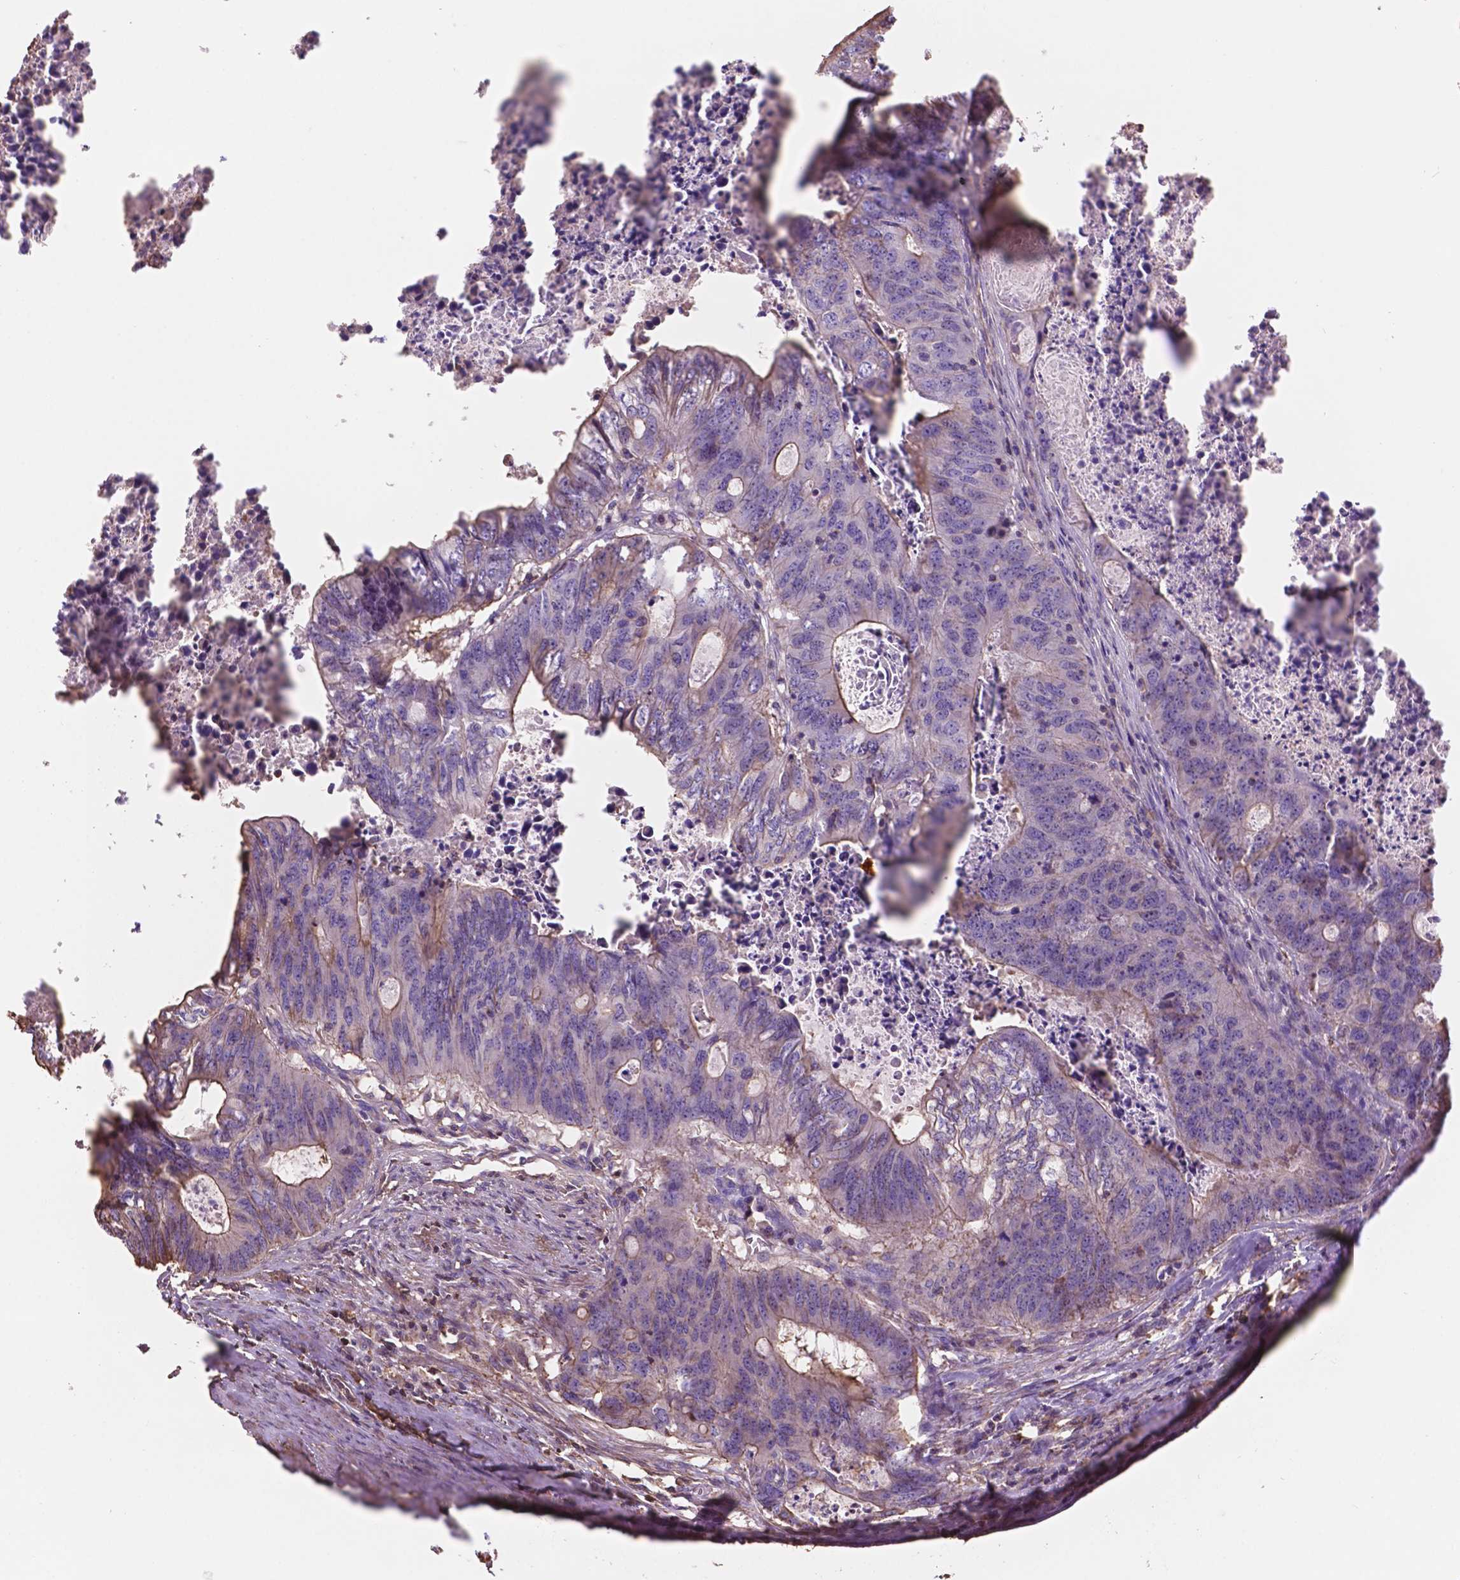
{"staining": {"intensity": "moderate", "quantity": "<25%", "location": "cytoplasmic/membranous"}, "tissue": "colorectal cancer", "cell_type": "Tumor cells", "image_type": "cancer", "snomed": [{"axis": "morphology", "description": "Adenocarcinoma, NOS"}, {"axis": "topography", "description": "Colon"}], "caption": "A brown stain labels moderate cytoplasmic/membranous expression of a protein in human colorectal cancer tumor cells.", "gene": "NIPA2", "patient": {"sex": "male", "age": 67}}